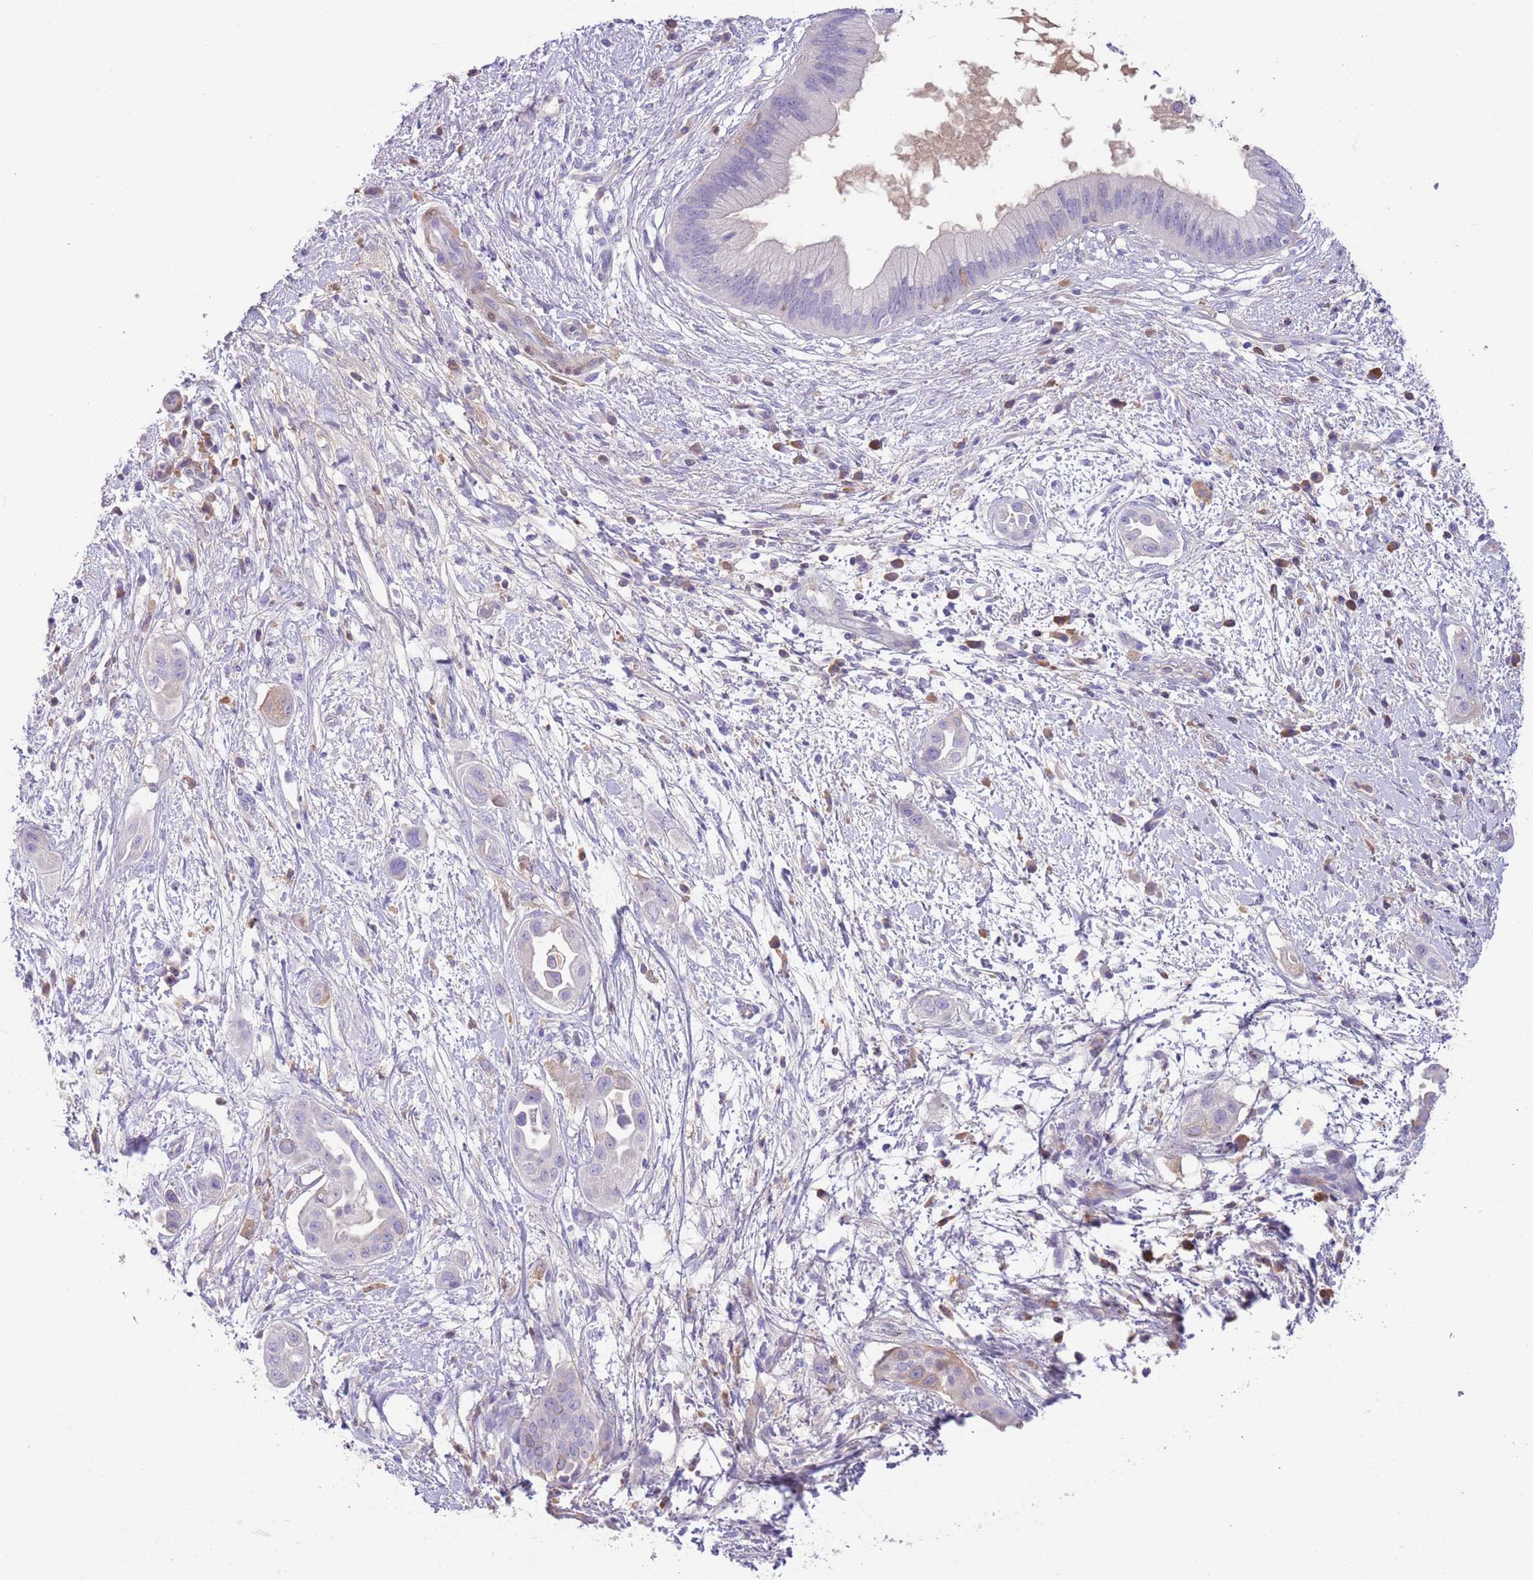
{"staining": {"intensity": "negative", "quantity": "none", "location": "none"}, "tissue": "pancreatic cancer", "cell_type": "Tumor cells", "image_type": "cancer", "snomed": [{"axis": "morphology", "description": "Adenocarcinoma, NOS"}, {"axis": "topography", "description": "Pancreas"}], "caption": "The immunohistochemistry histopathology image has no significant staining in tumor cells of pancreatic cancer (adenocarcinoma) tissue.", "gene": "IGFL4", "patient": {"sex": "male", "age": 68}}